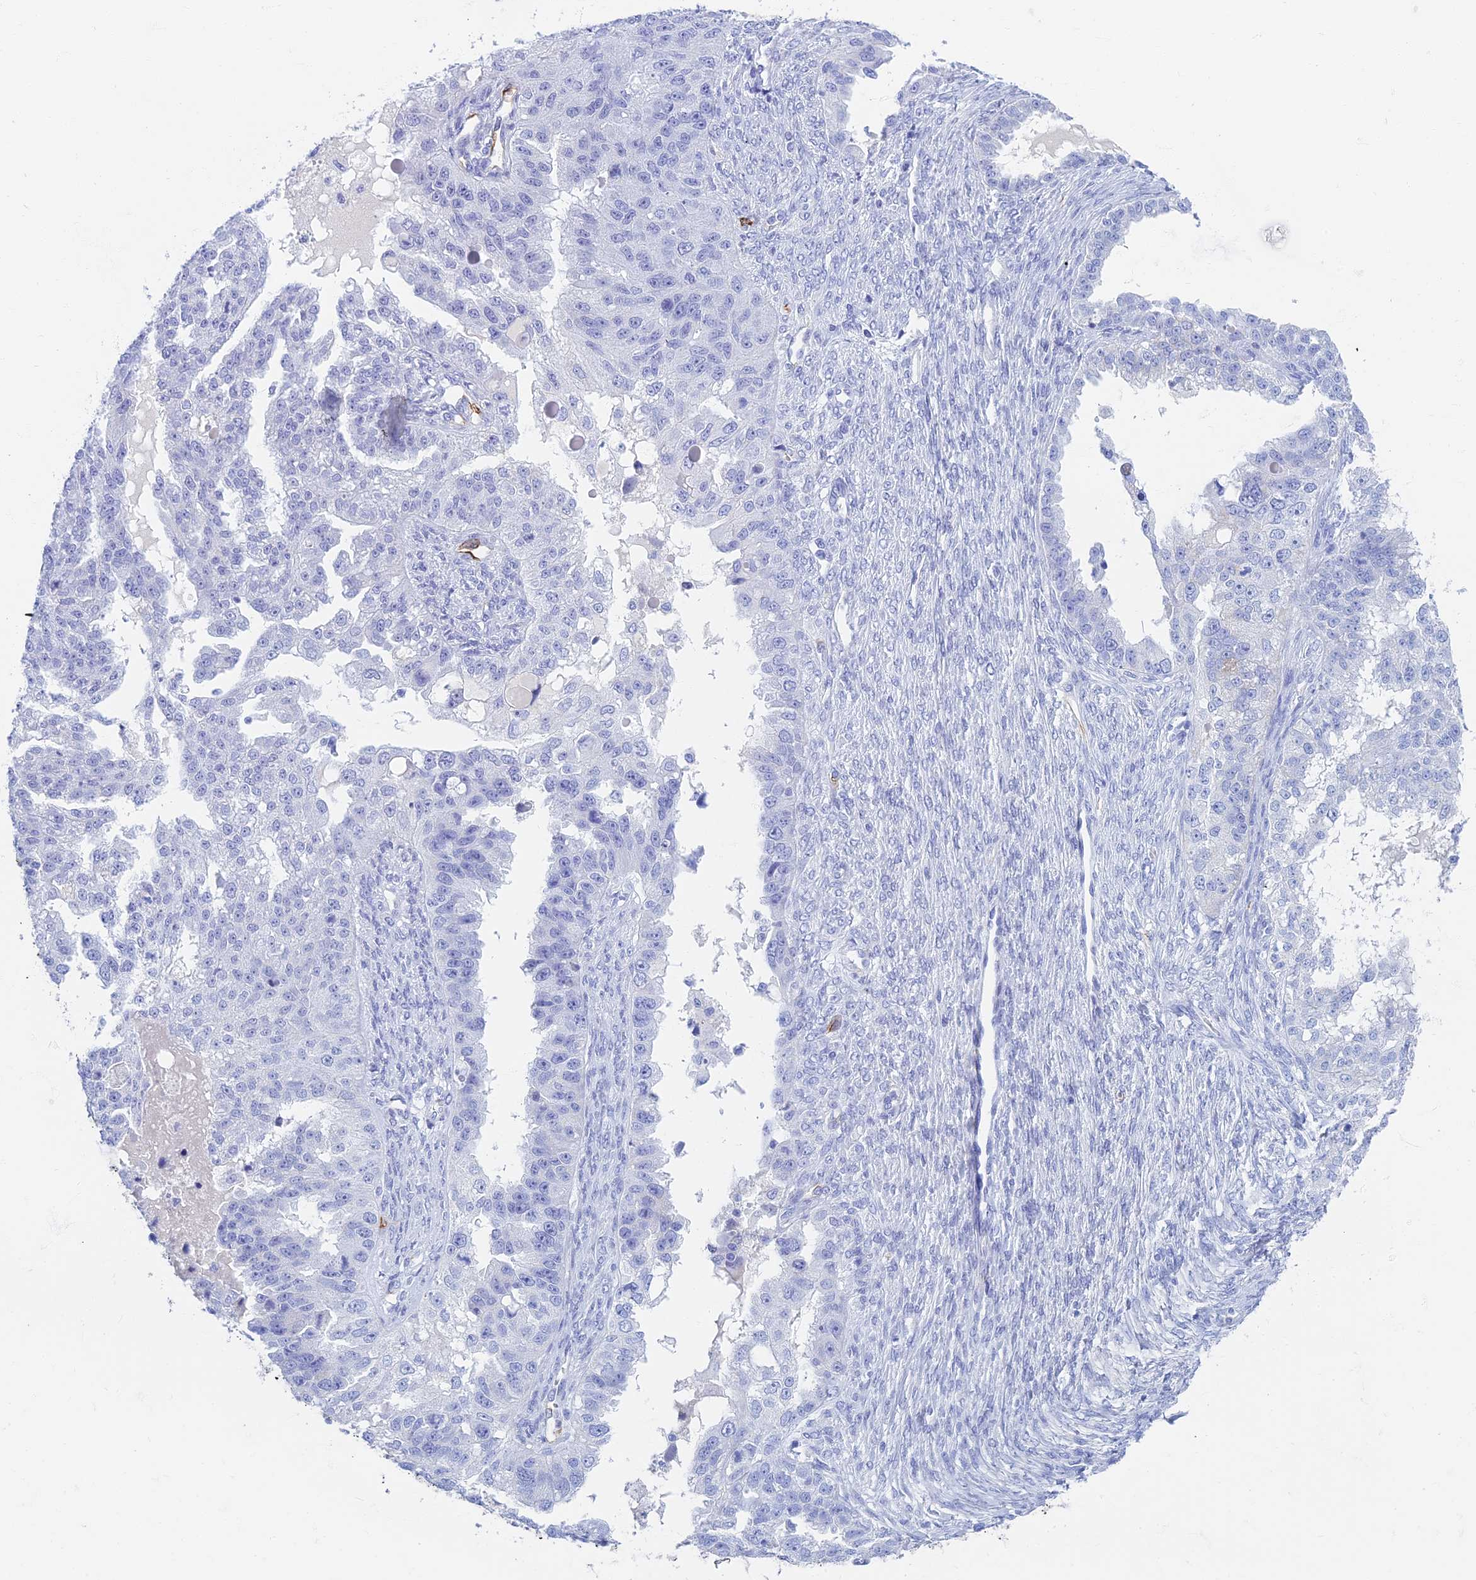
{"staining": {"intensity": "negative", "quantity": "none", "location": "none"}, "tissue": "ovarian cancer", "cell_type": "Tumor cells", "image_type": "cancer", "snomed": [{"axis": "morphology", "description": "Cystadenocarcinoma, serous, NOS"}, {"axis": "topography", "description": "Ovary"}], "caption": "The immunohistochemistry (IHC) image has no significant positivity in tumor cells of ovarian cancer (serous cystadenocarcinoma) tissue.", "gene": "ETFRF1", "patient": {"sex": "female", "age": 58}}